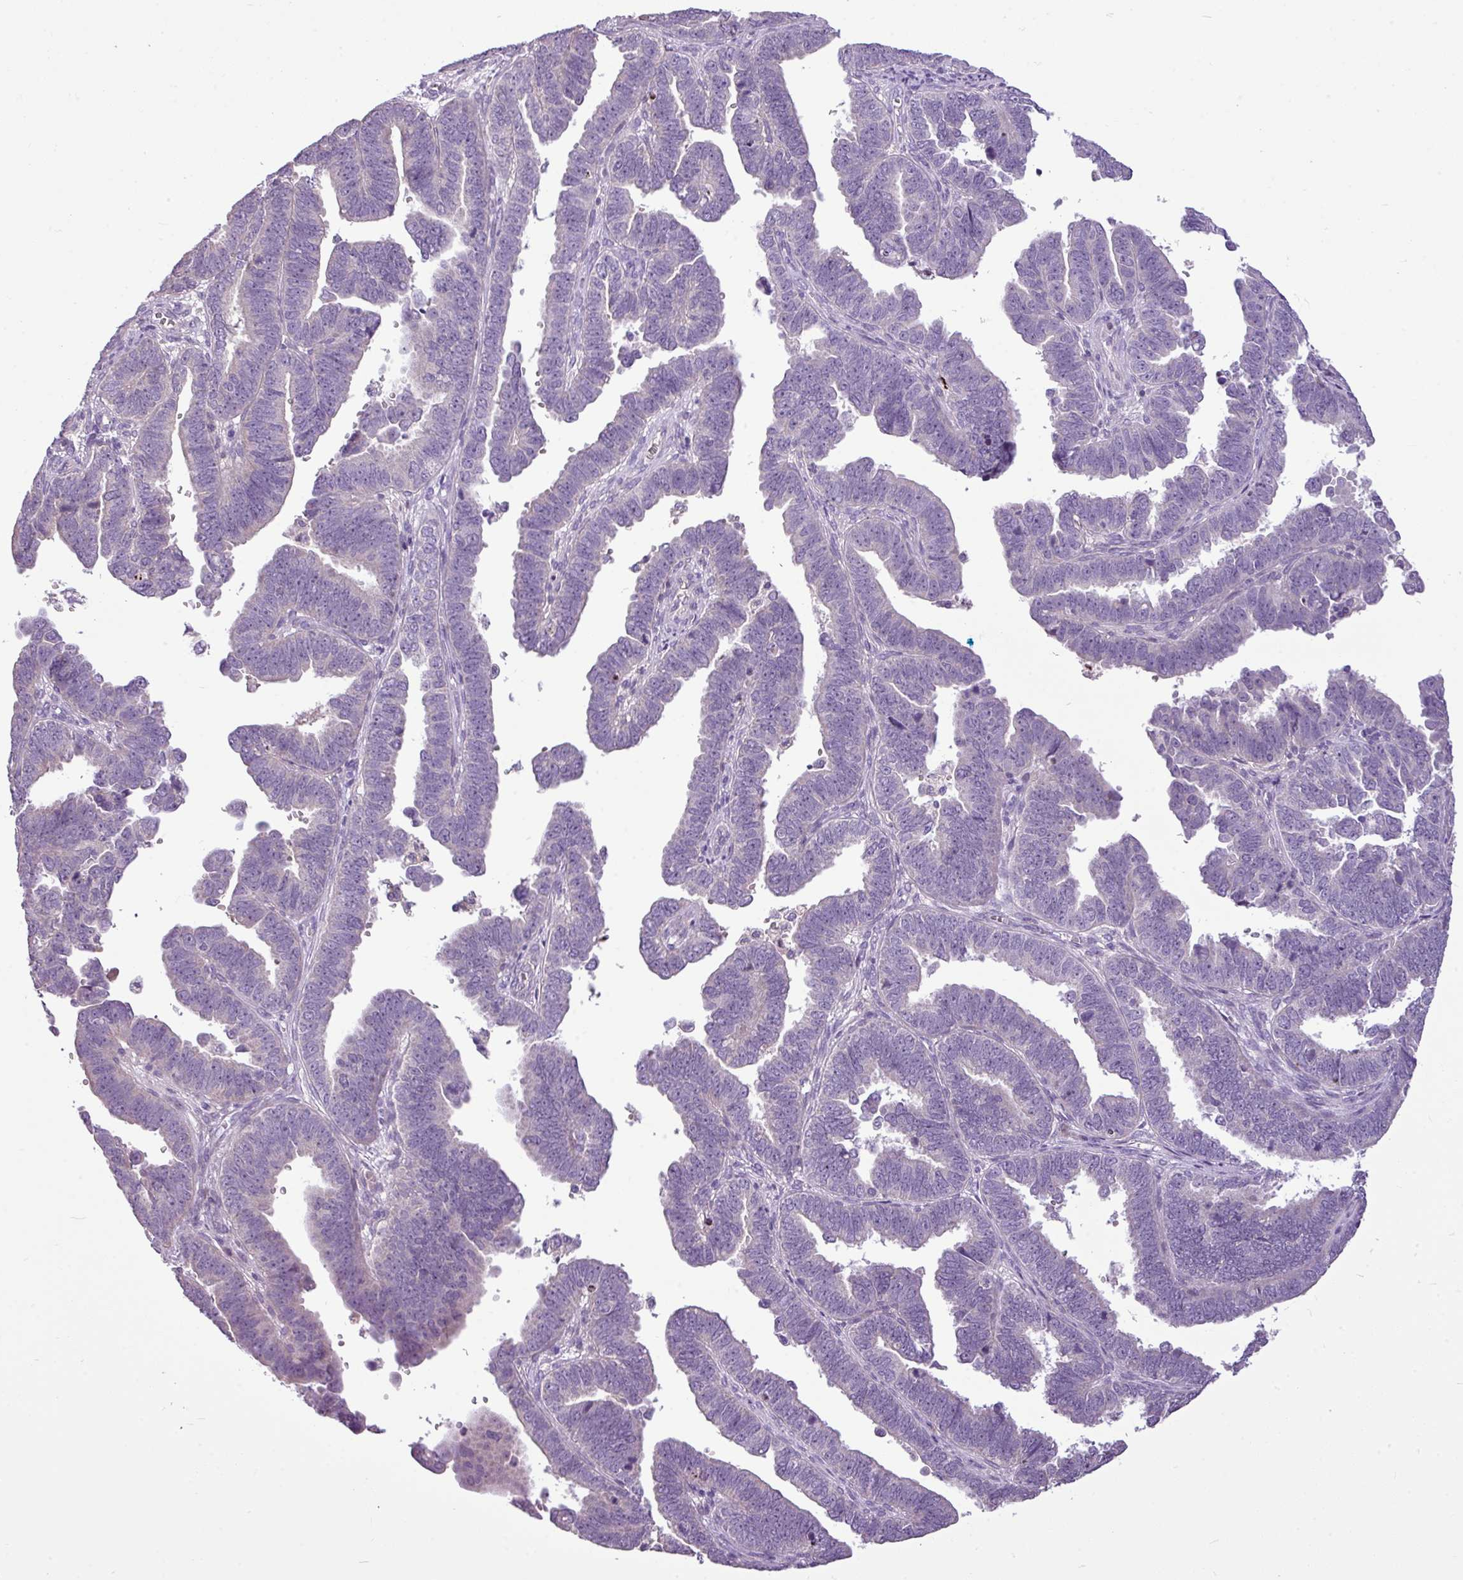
{"staining": {"intensity": "negative", "quantity": "none", "location": "none"}, "tissue": "endometrial cancer", "cell_type": "Tumor cells", "image_type": "cancer", "snomed": [{"axis": "morphology", "description": "Adenocarcinoma, NOS"}, {"axis": "topography", "description": "Endometrium"}], "caption": "Immunohistochemistry histopathology image of neoplastic tissue: human adenocarcinoma (endometrial) stained with DAB shows no significant protein positivity in tumor cells.", "gene": "IL17A", "patient": {"sex": "female", "age": 75}}